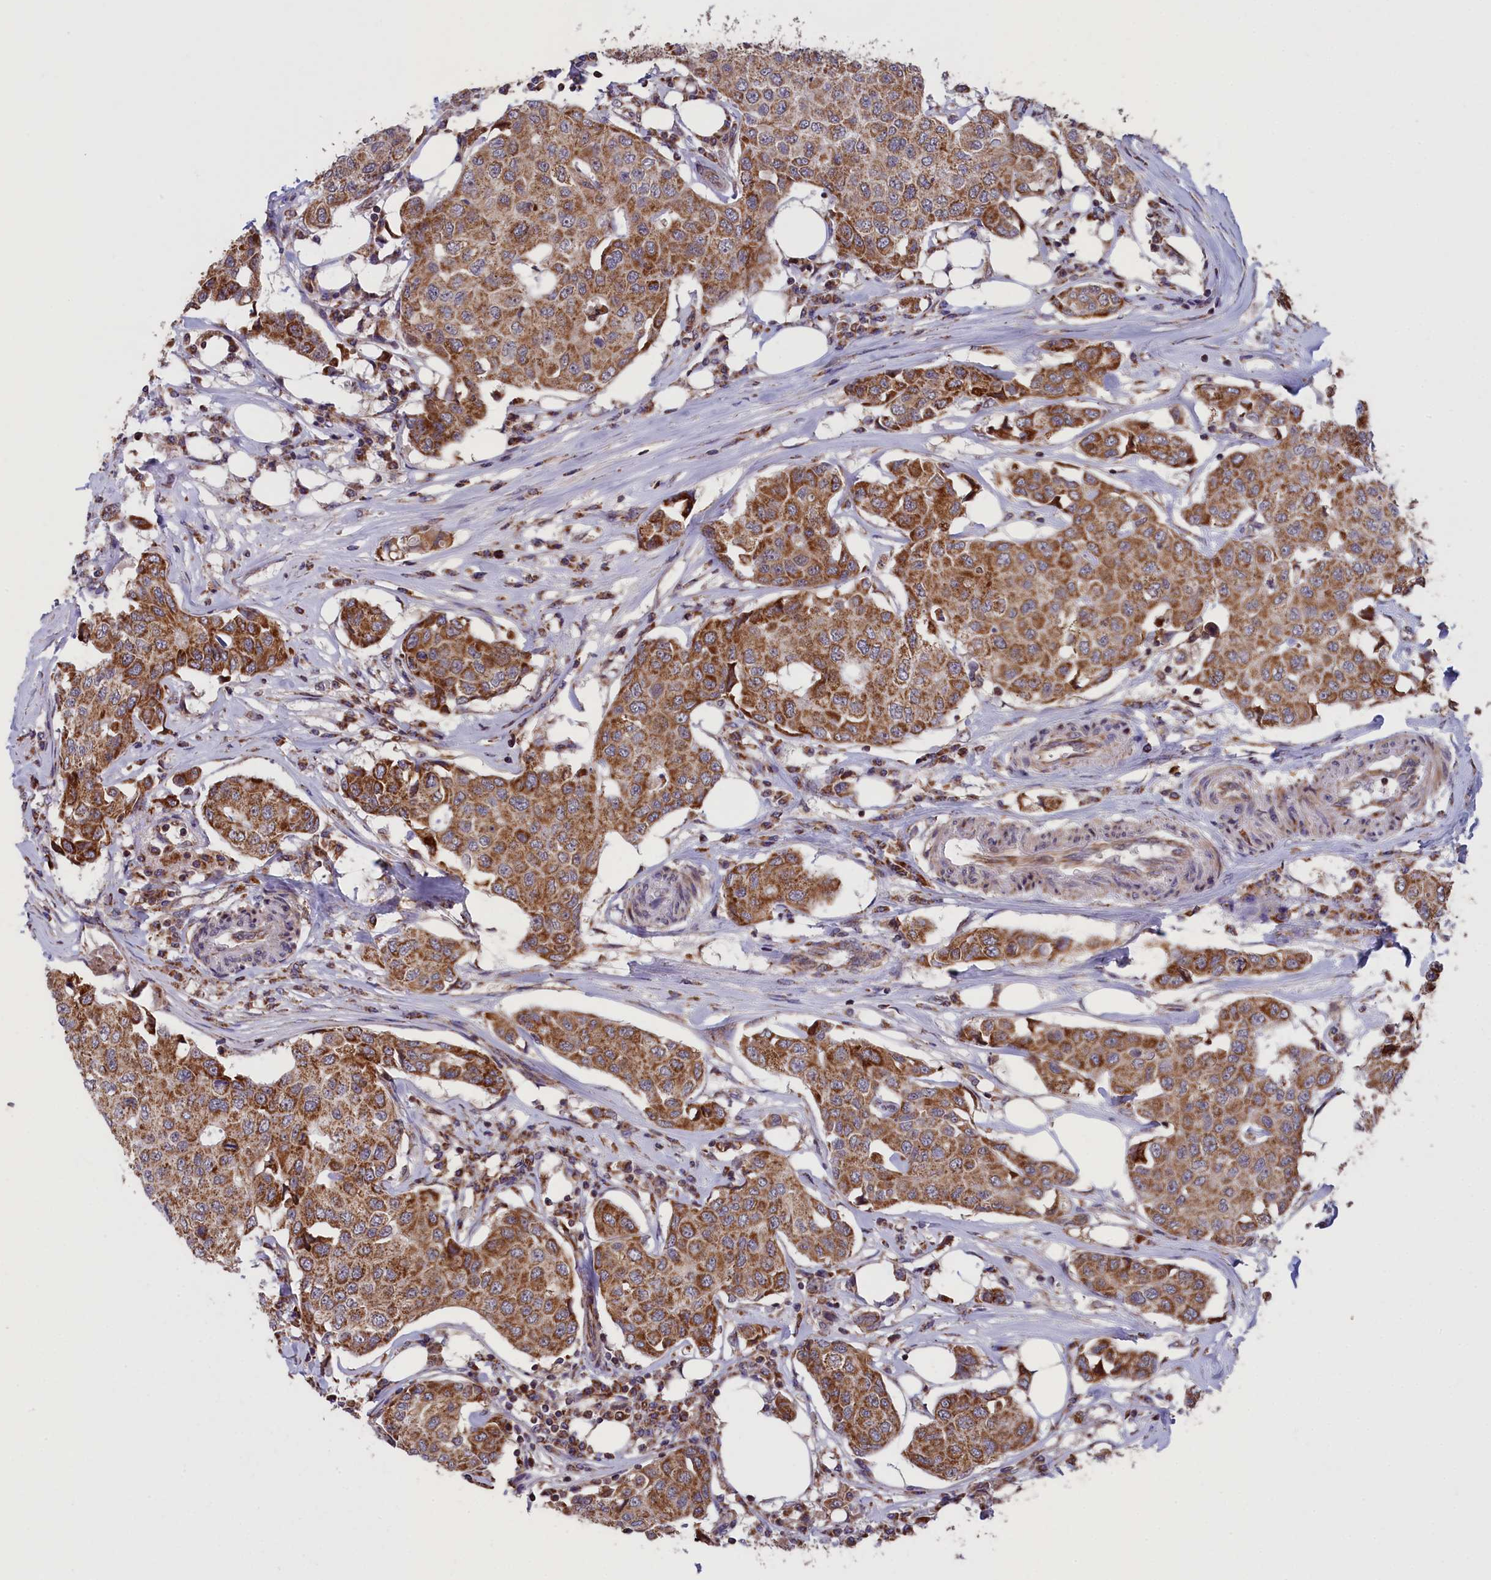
{"staining": {"intensity": "moderate", "quantity": ">75%", "location": "cytoplasmic/membranous"}, "tissue": "breast cancer", "cell_type": "Tumor cells", "image_type": "cancer", "snomed": [{"axis": "morphology", "description": "Duct carcinoma"}, {"axis": "topography", "description": "Breast"}], "caption": "Breast intraductal carcinoma tissue exhibits moderate cytoplasmic/membranous expression in about >75% of tumor cells, visualized by immunohistochemistry.", "gene": "TIMM44", "patient": {"sex": "female", "age": 80}}